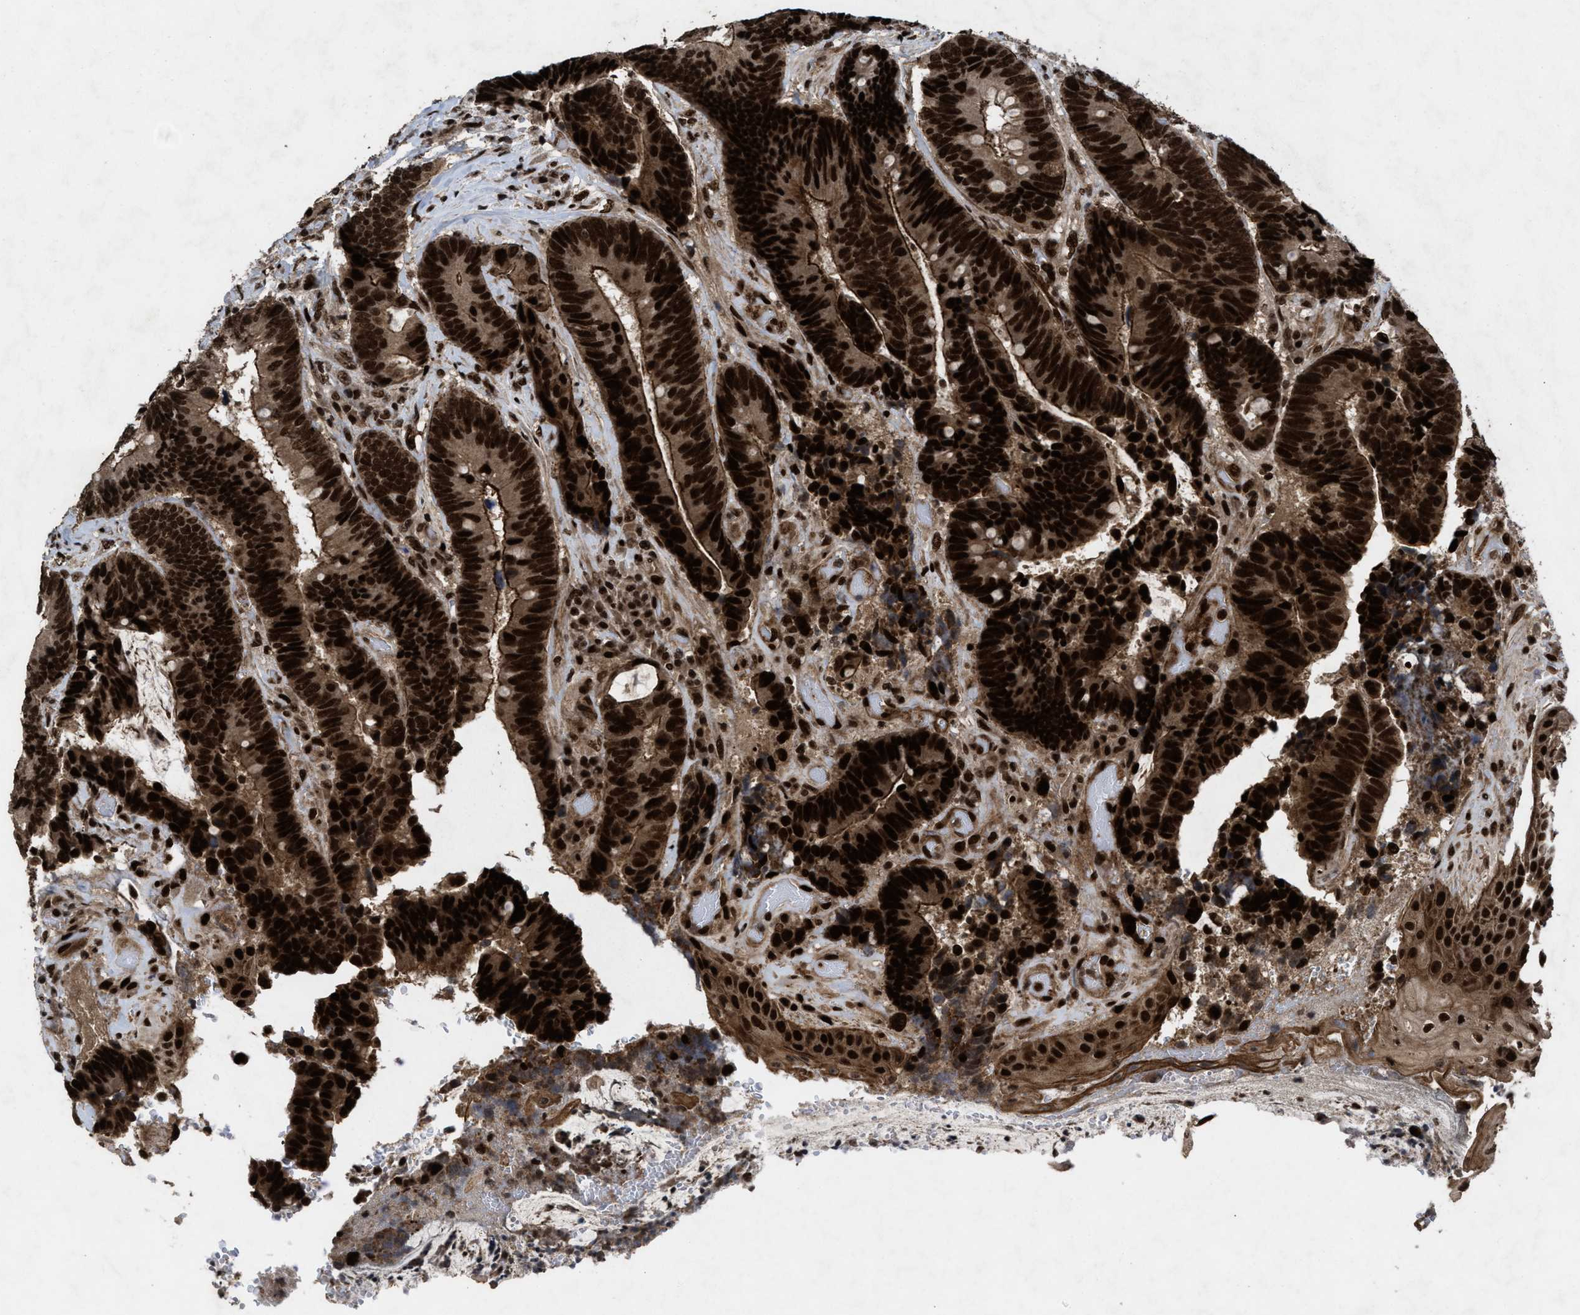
{"staining": {"intensity": "strong", "quantity": ">75%", "location": "cytoplasmic/membranous,nuclear"}, "tissue": "colorectal cancer", "cell_type": "Tumor cells", "image_type": "cancer", "snomed": [{"axis": "morphology", "description": "Adenocarcinoma, NOS"}, {"axis": "topography", "description": "Rectum"}, {"axis": "topography", "description": "Anal"}], "caption": "A micrograph of human adenocarcinoma (colorectal) stained for a protein exhibits strong cytoplasmic/membranous and nuclear brown staining in tumor cells.", "gene": "WIZ", "patient": {"sex": "female", "age": 89}}